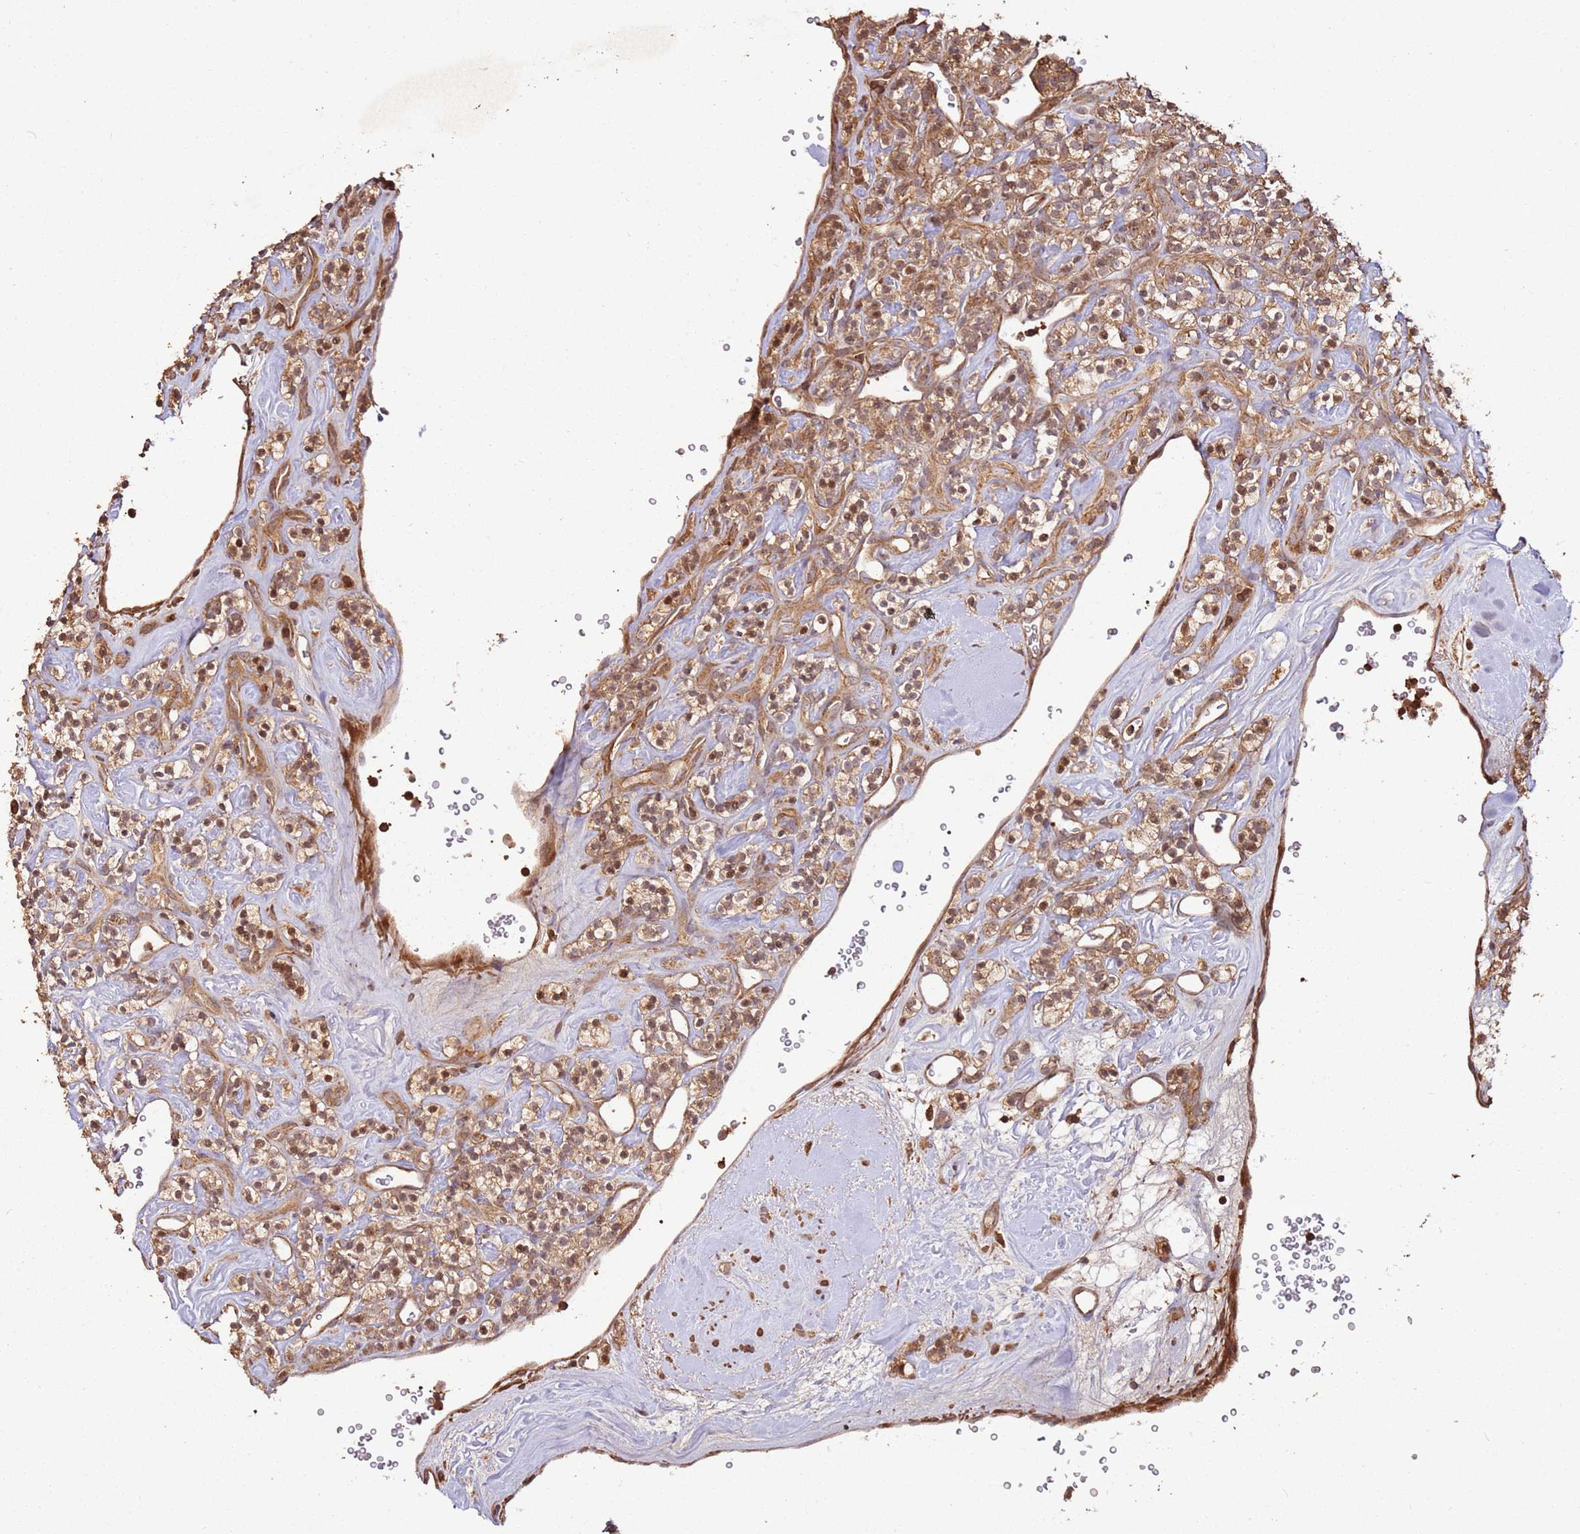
{"staining": {"intensity": "moderate", "quantity": ">75%", "location": "cytoplasmic/membranous,nuclear"}, "tissue": "renal cancer", "cell_type": "Tumor cells", "image_type": "cancer", "snomed": [{"axis": "morphology", "description": "Adenocarcinoma, NOS"}, {"axis": "topography", "description": "Kidney"}], "caption": "Adenocarcinoma (renal) stained with DAB immunohistochemistry (IHC) shows medium levels of moderate cytoplasmic/membranous and nuclear staining in approximately >75% of tumor cells. (brown staining indicates protein expression, while blue staining denotes nuclei).", "gene": "FAM186A", "patient": {"sex": "male", "age": 77}}